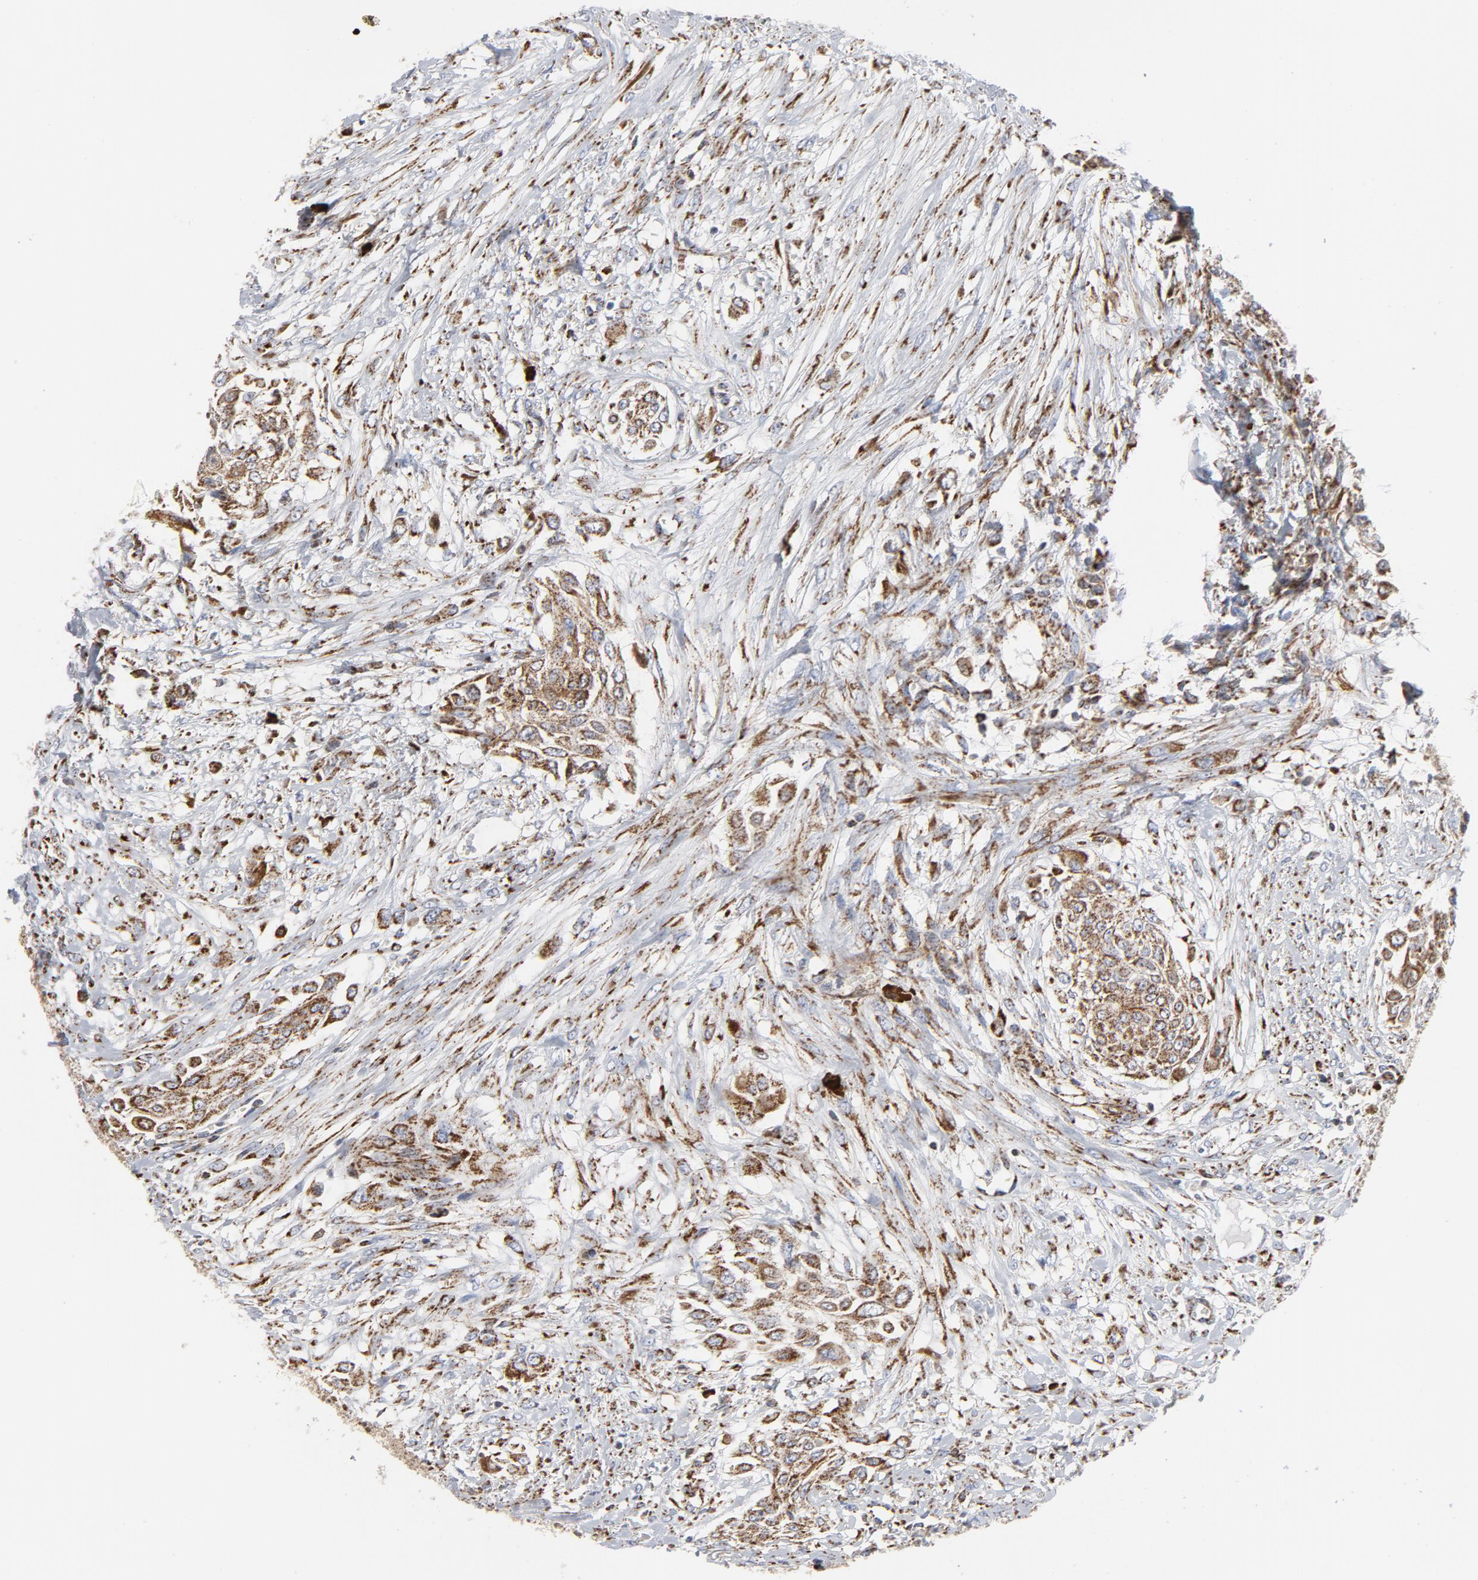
{"staining": {"intensity": "moderate", "quantity": ">75%", "location": "cytoplasmic/membranous"}, "tissue": "urothelial cancer", "cell_type": "Tumor cells", "image_type": "cancer", "snomed": [{"axis": "morphology", "description": "Urothelial carcinoma, High grade"}, {"axis": "topography", "description": "Urinary bladder"}], "caption": "Immunohistochemistry image of human urothelial carcinoma (high-grade) stained for a protein (brown), which shows medium levels of moderate cytoplasmic/membranous expression in about >75% of tumor cells.", "gene": "CYCS", "patient": {"sex": "male", "age": 57}}